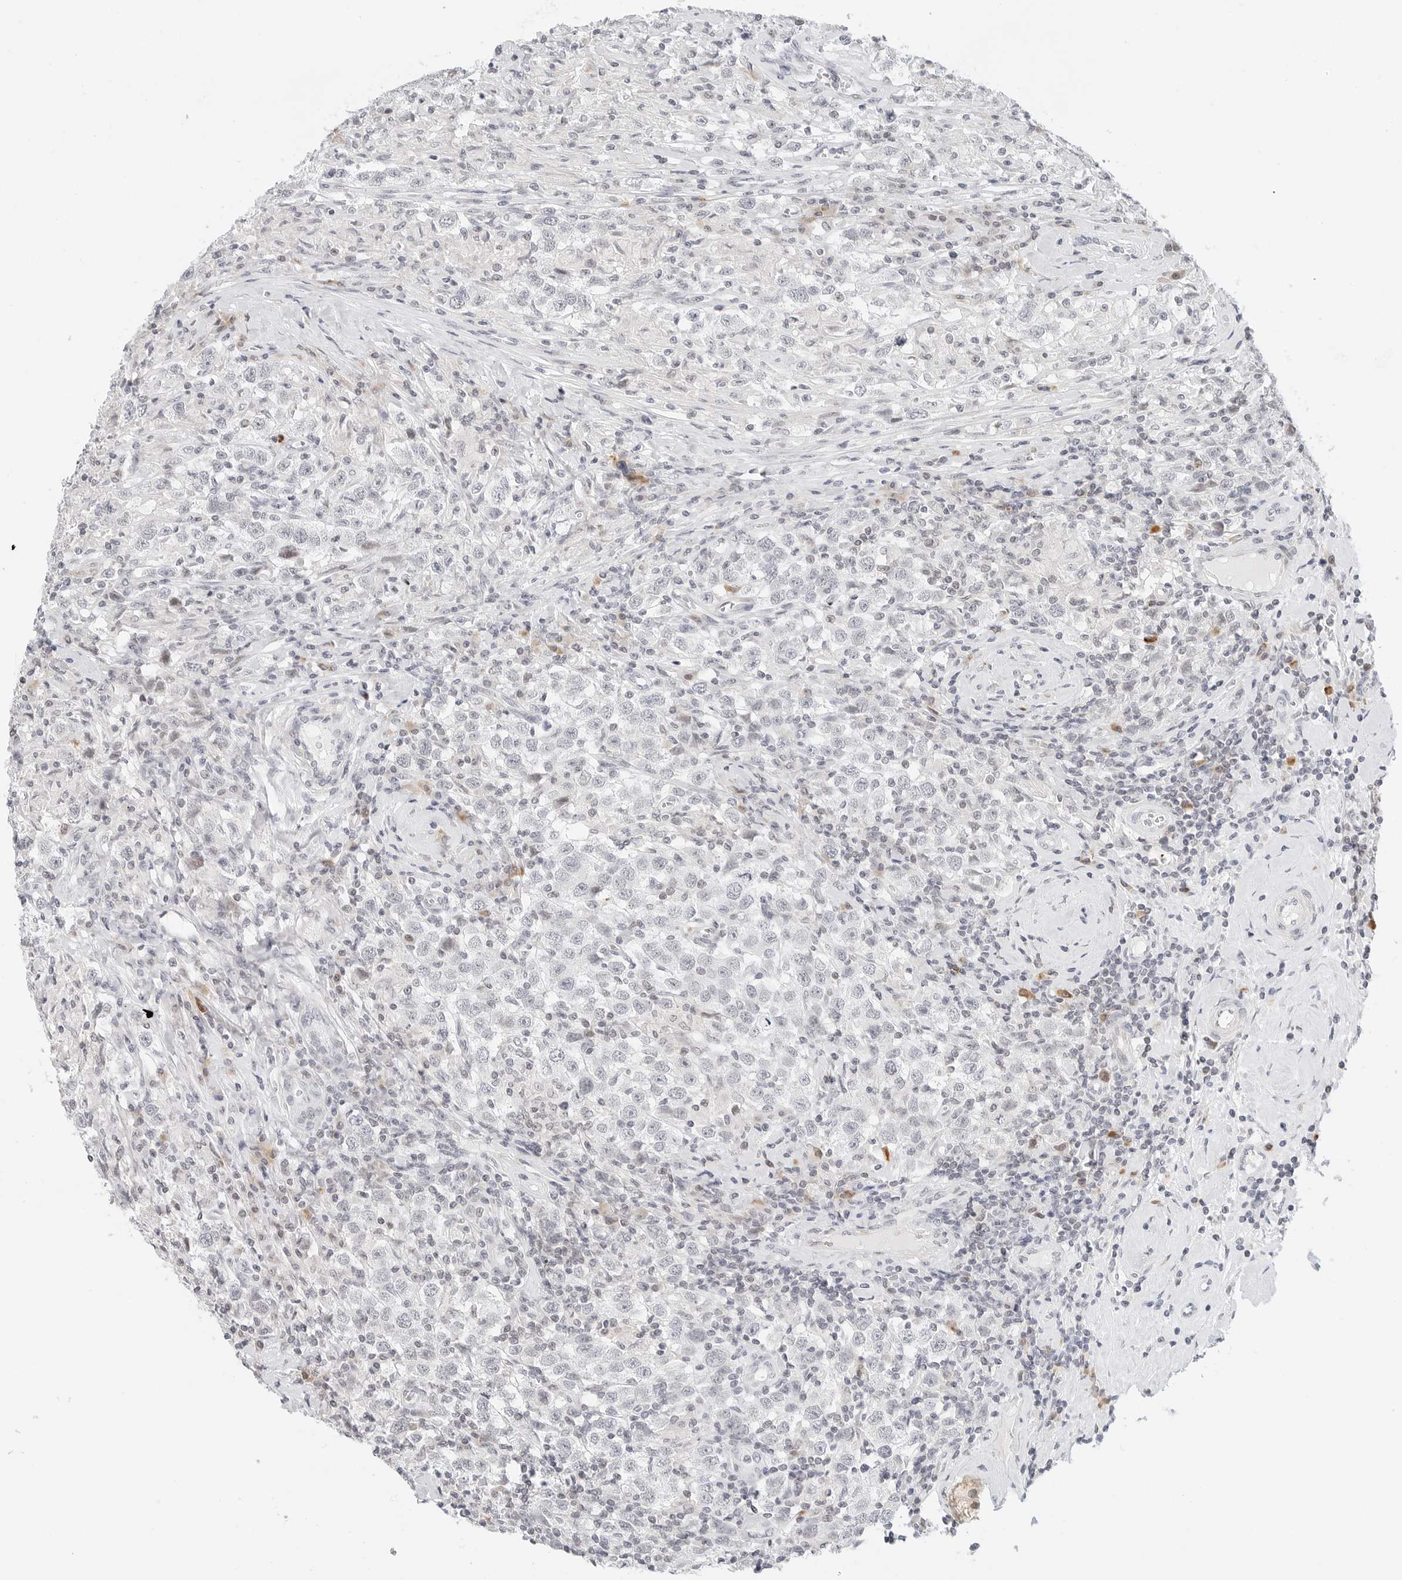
{"staining": {"intensity": "negative", "quantity": "none", "location": "none"}, "tissue": "testis cancer", "cell_type": "Tumor cells", "image_type": "cancer", "snomed": [{"axis": "morphology", "description": "Seminoma, NOS"}, {"axis": "topography", "description": "Testis"}], "caption": "The image demonstrates no staining of tumor cells in testis cancer (seminoma).", "gene": "PARP10", "patient": {"sex": "male", "age": 41}}